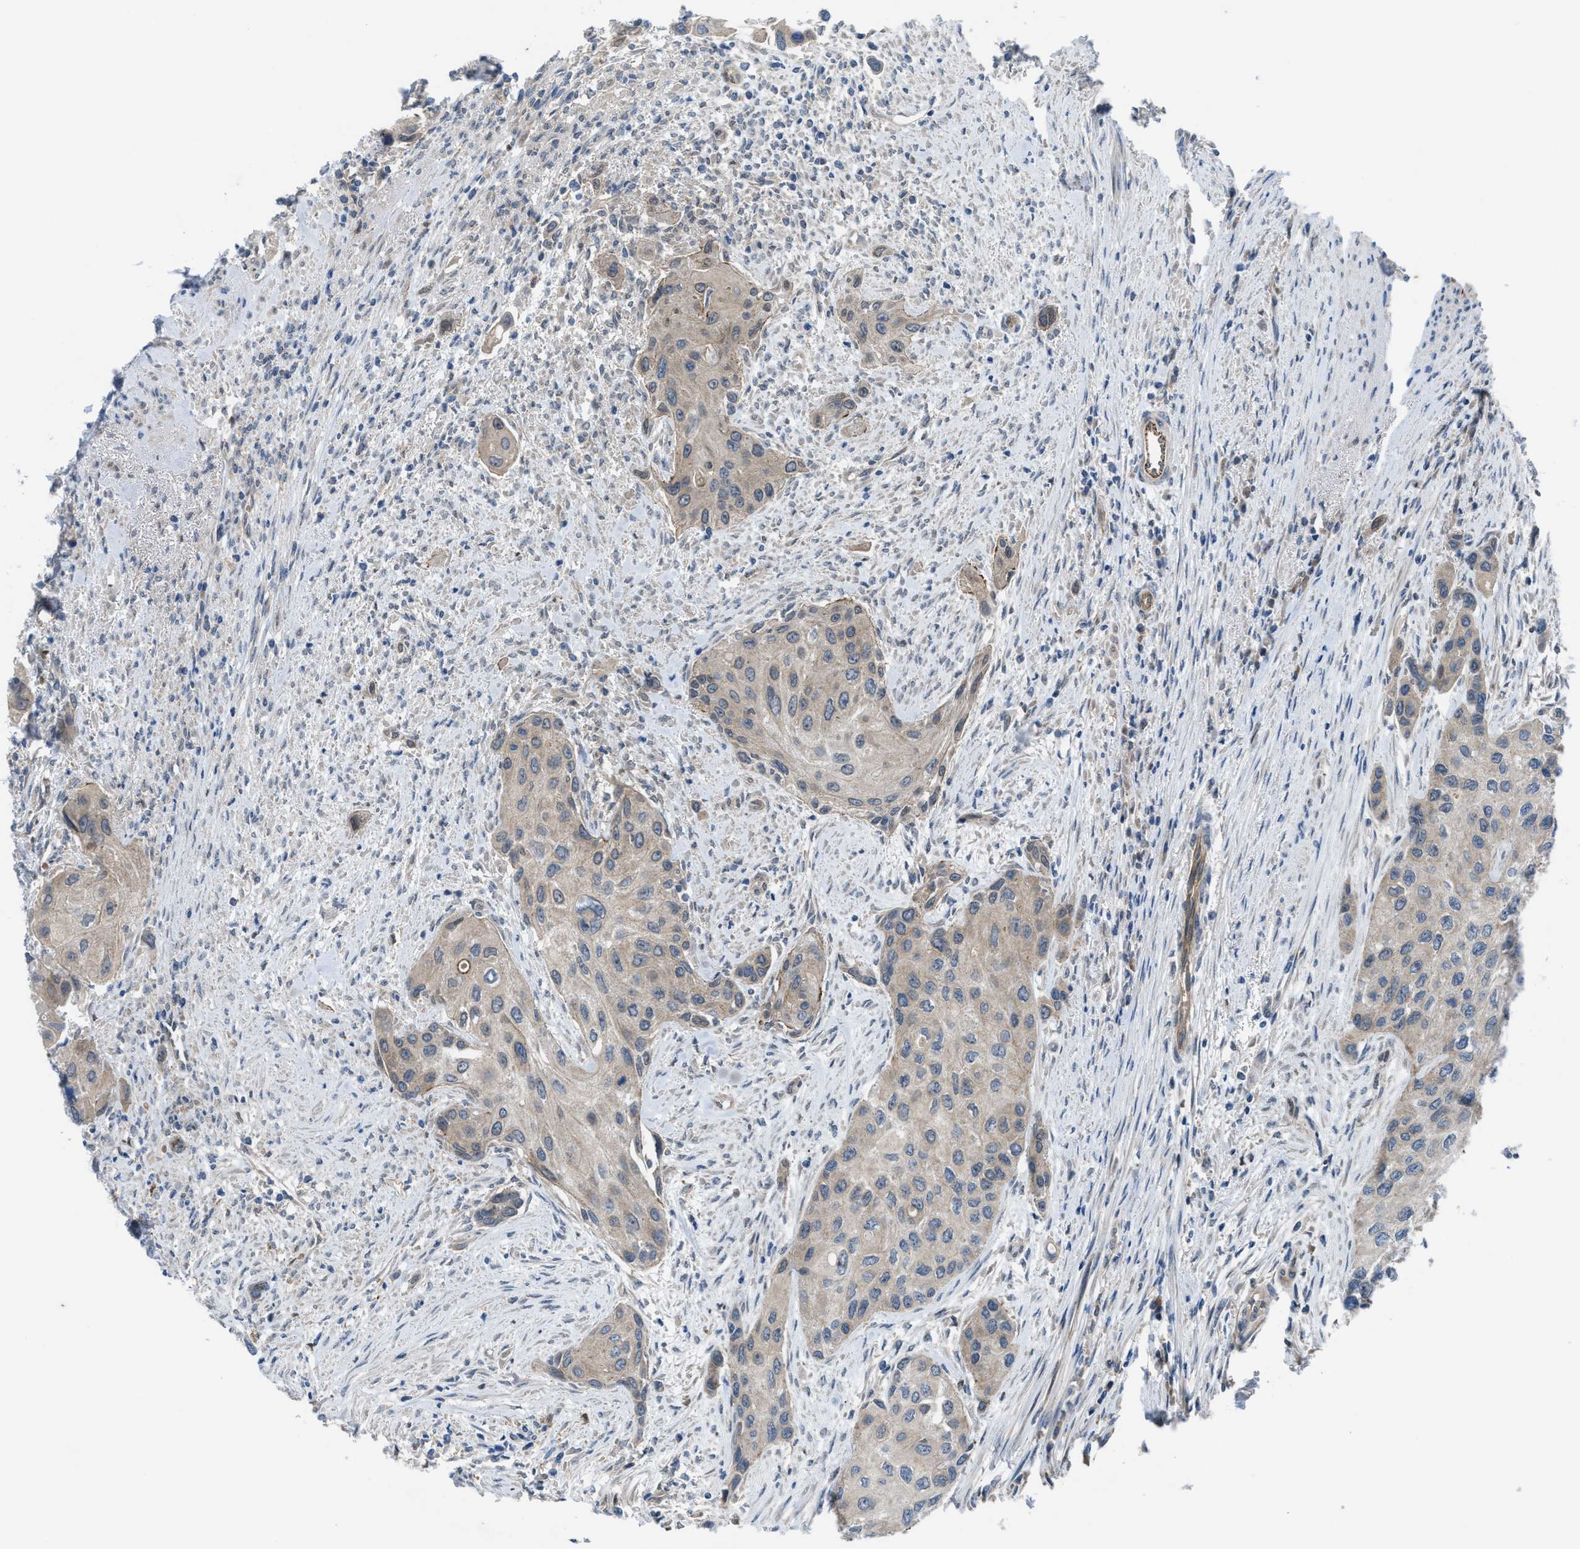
{"staining": {"intensity": "weak", "quantity": ">75%", "location": "cytoplasmic/membranous"}, "tissue": "urothelial cancer", "cell_type": "Tumor cells", "image_type": "cancer", "snomed": [{"axis": "morphology", "description": "Urothelial carcinoma, High grade"}, {"axis": "topography", "description": "Urinary bladder"}], "caption": "Immunohistochemistry (IHC) (DAB) staining of human urothelial carcinoma (high-grade) exhibits weak cytoplasmic/membranous protein positivity in about >75% of tumor cells.", "gene": "BAZ2B", "patient": {"sex": "female", "age": 56}}